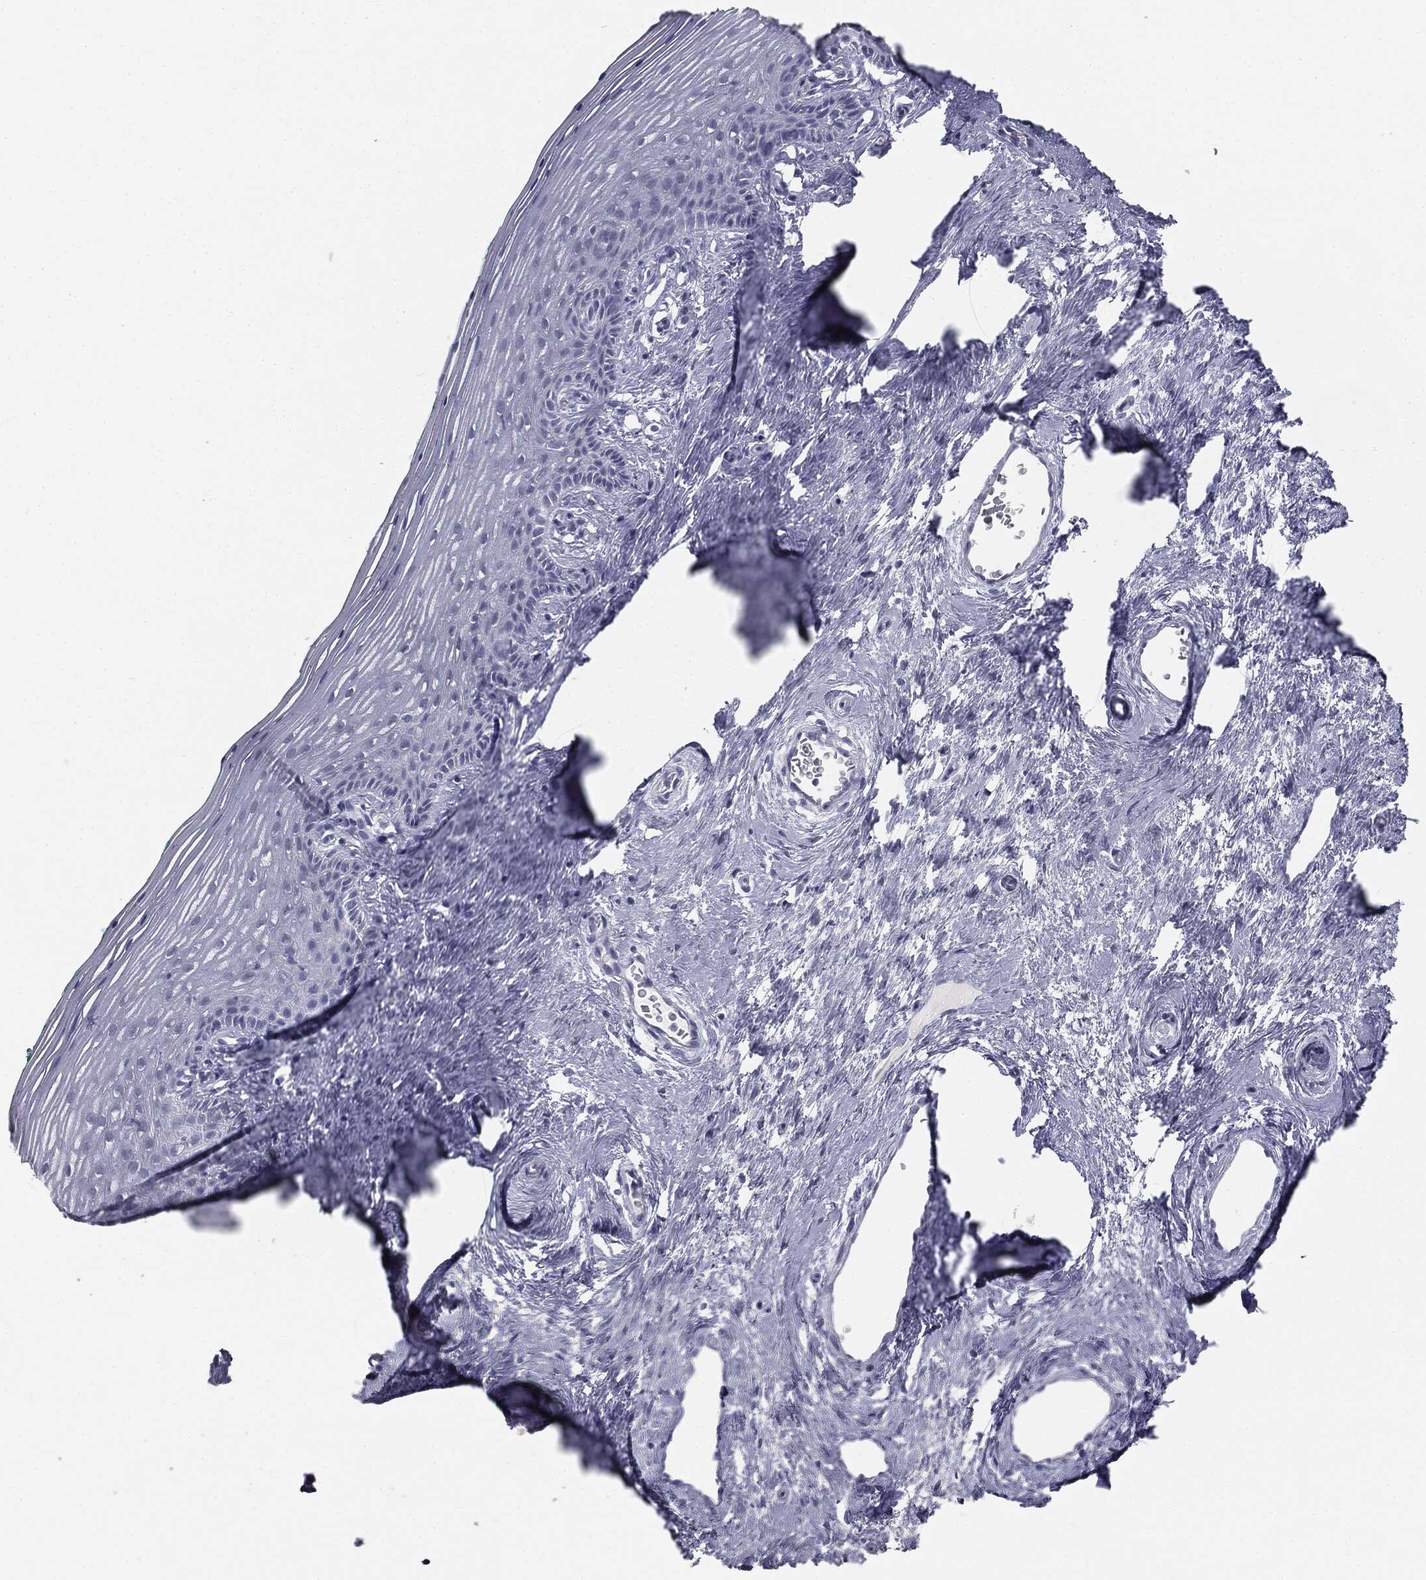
{"staining": {"intensity": "negative", "quantity": "none", "location": "none"}, "tissue": "vagina", "cell_type": "Squamous epithelial cells", "image_type": "normal", "snomed": [{"axis": "morphology", "description": "Normal tissue, NOS"}, {"axis": "topography", "description": "Vagina"}], "caption": "IHC of normal vagina demonstrates no staining in squamous epithelial cells.", "gene": "MUC5AC", "patient": {"sex": "female", "age": 45}}